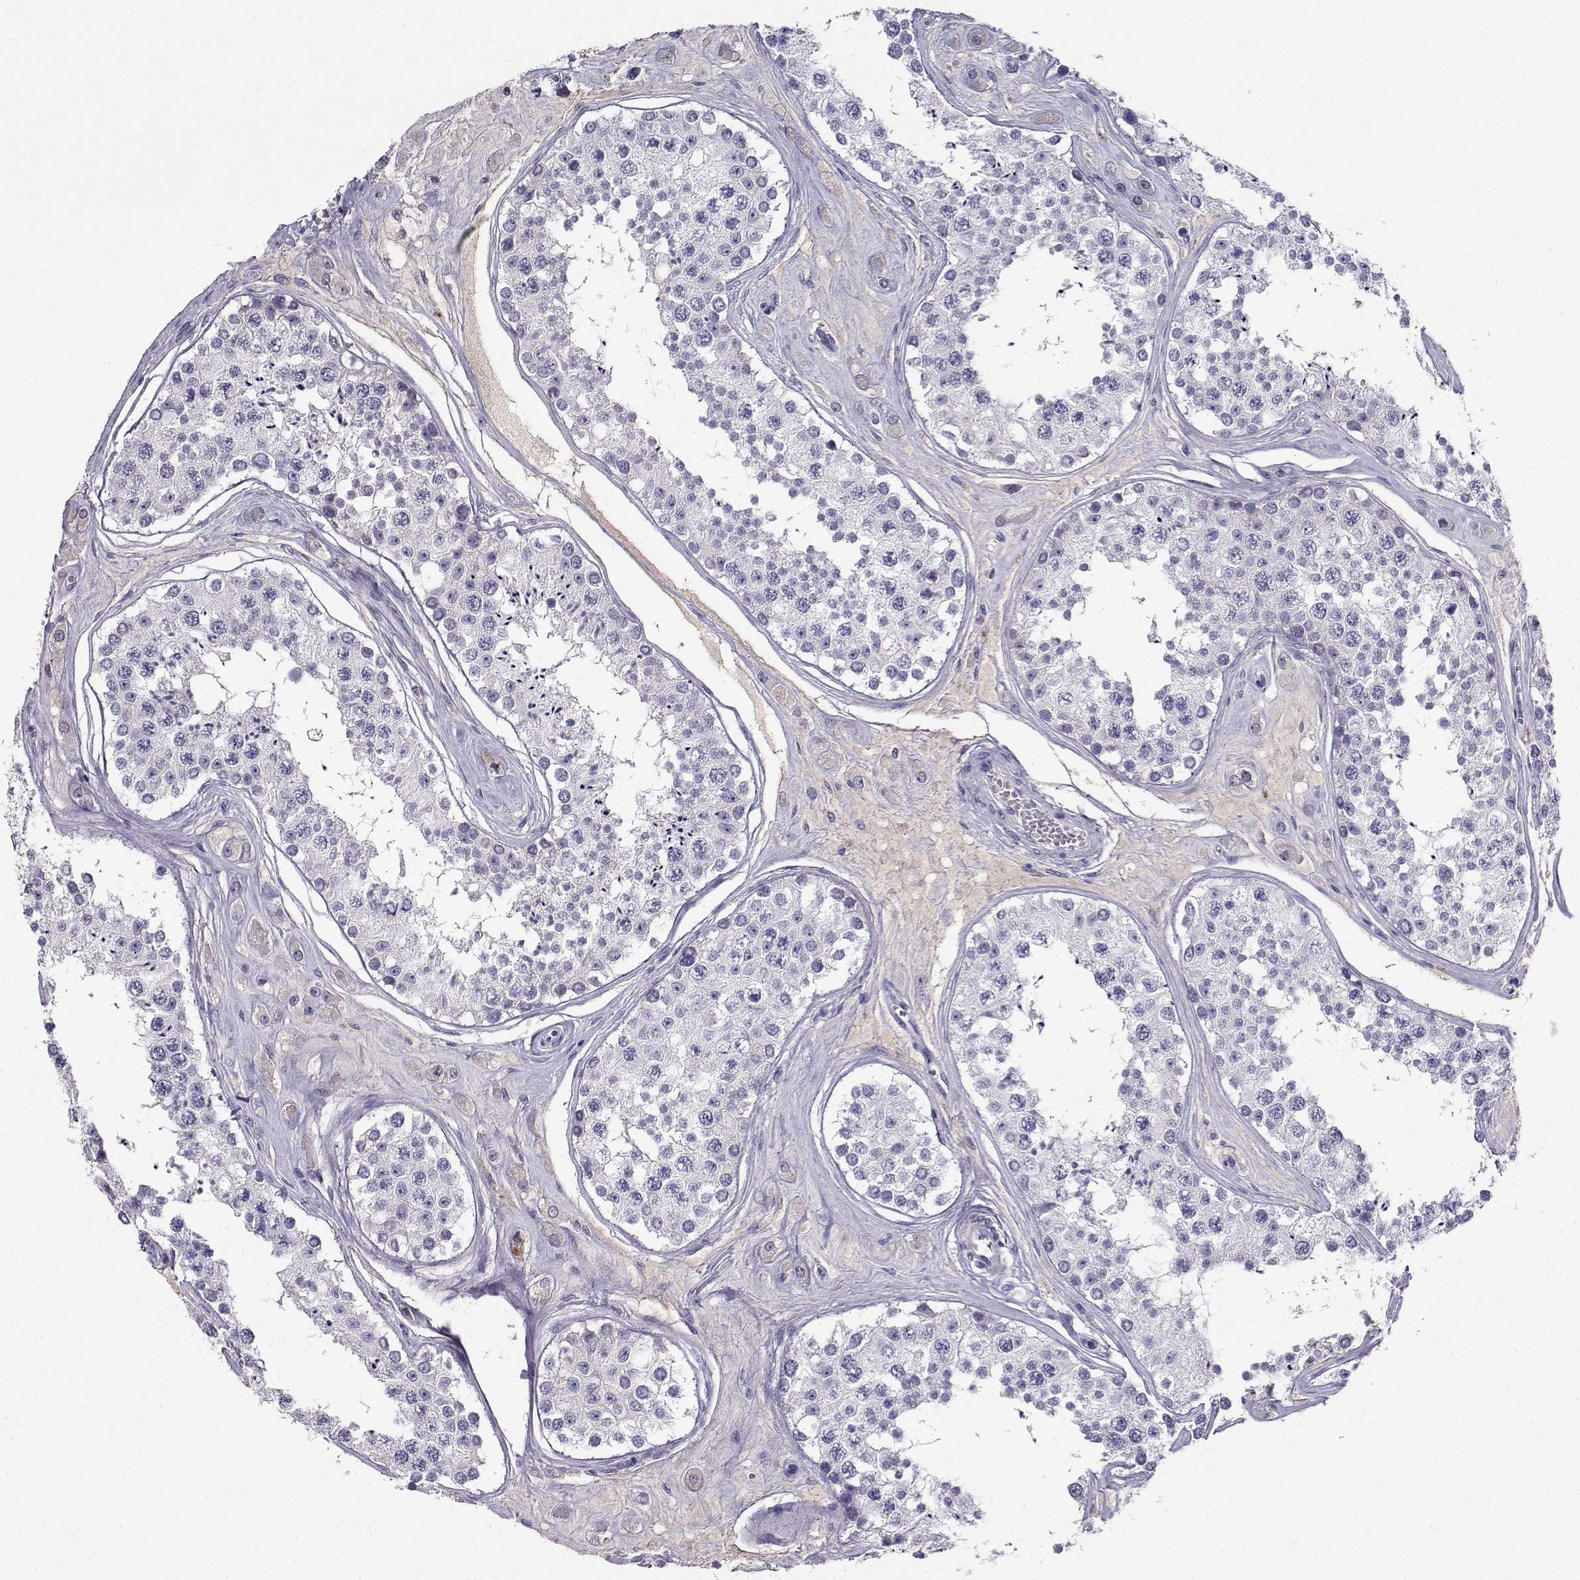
{"staining": {"intensity": "negative", "quantity": "none", "location": "none"}, "tissue": "testis", "cell_type": "Cells in seminiferous ducts", "image_type": "normal", "snomed": [{"axis": "morphology", "description": "Normal tissue, NOS"}, {"axis": "topography", "description": "Testis"}], "caption": "The immunohistochemistry (IHC) micrograph has no significant positivity in cells in seminiferous ducts of testis. (Brightfield microscopy of DAB IHC at high magnification).", "gene": "GRIK4", "patient": {"sex": "male", "age": 25}}